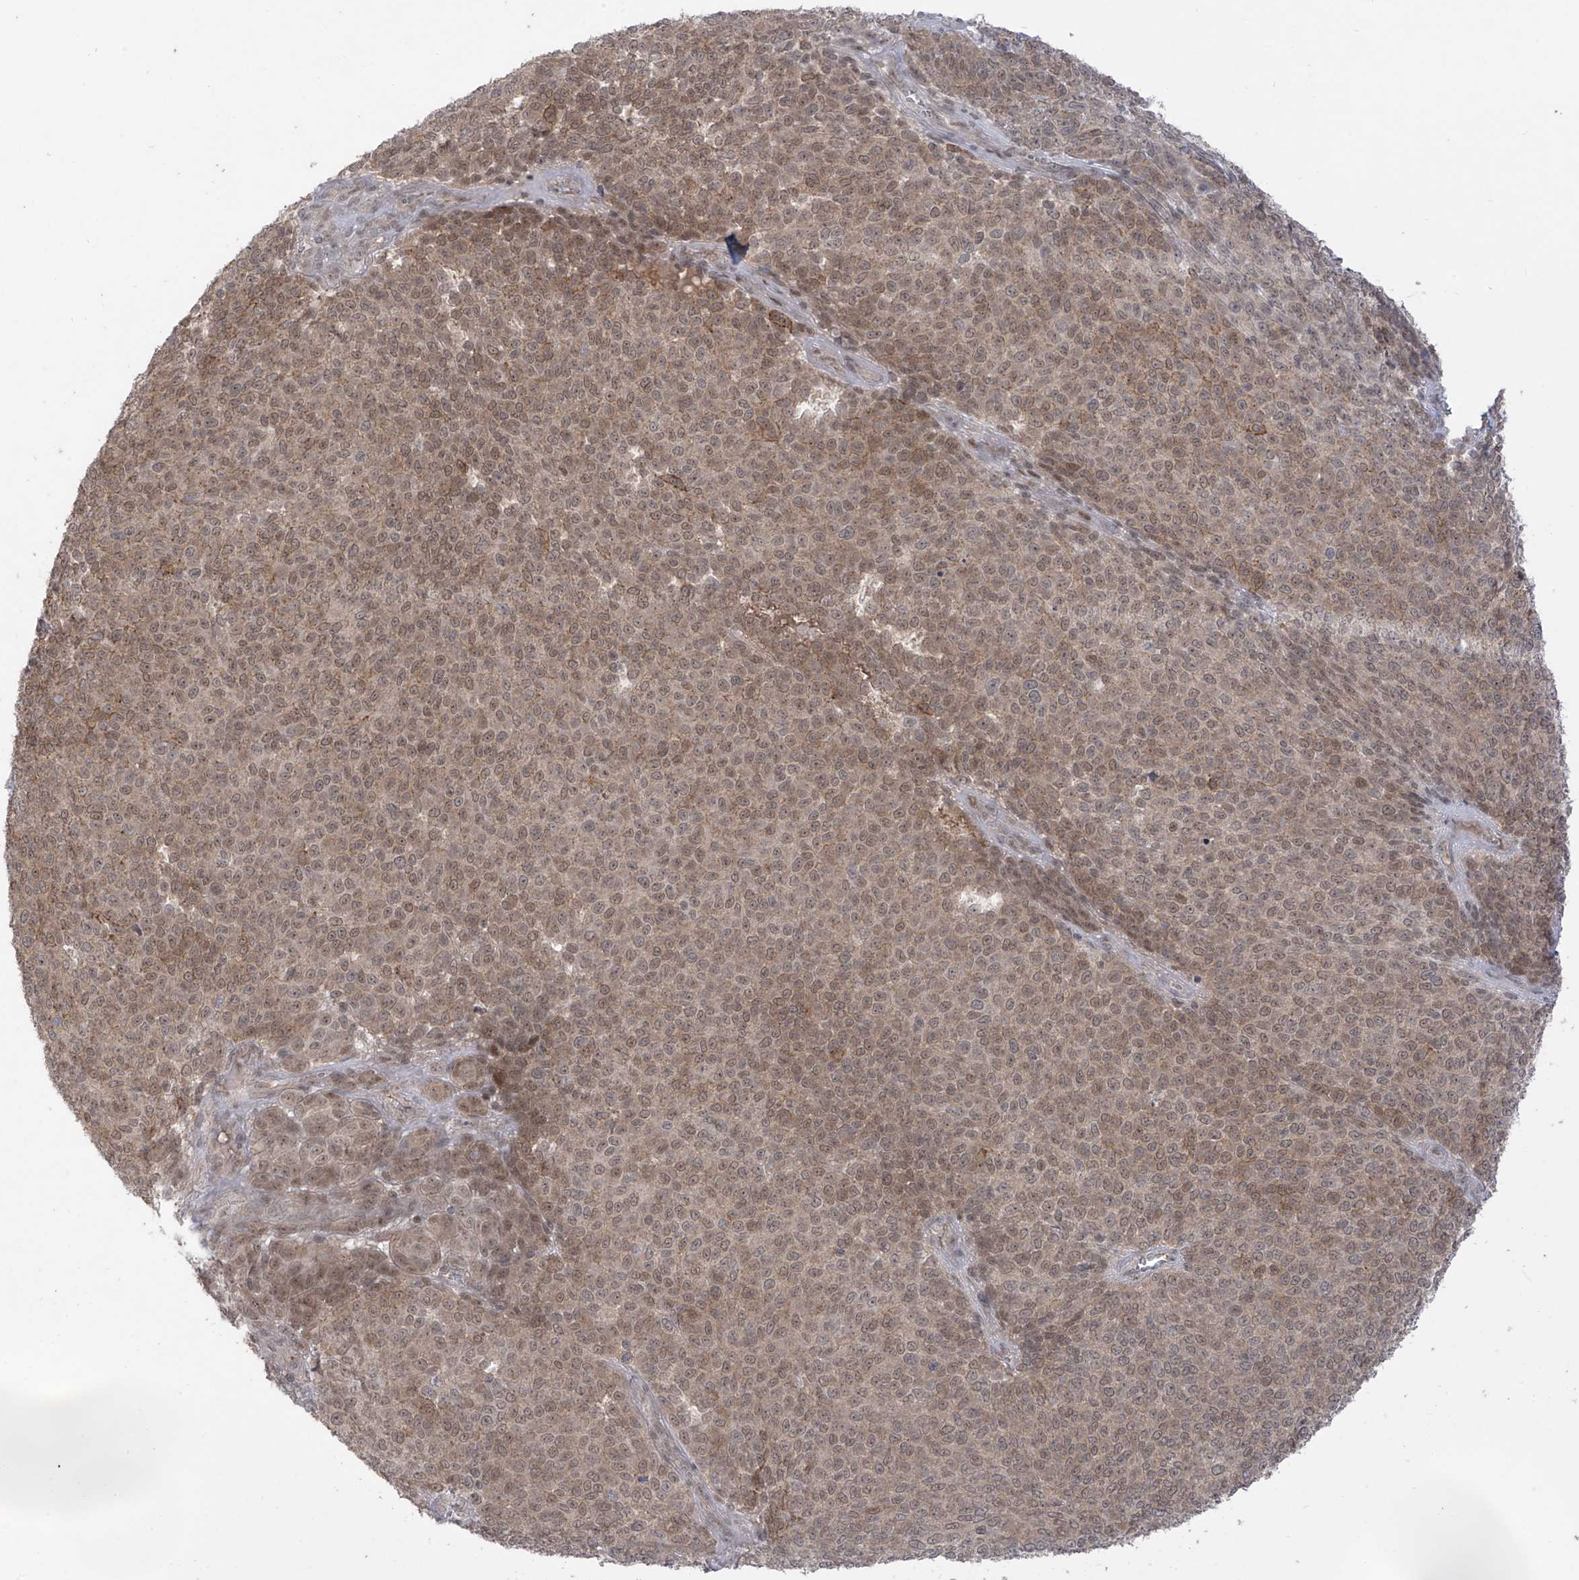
{"staining": {"intensity": "moderate", "quantity": ">75%", "location": "cytoplasmic/membranous,nuclear"}, "tissue": "melanoma", "cell_type": "Tumor cells", "image_type": "cancer", "snomed": [{"axis": "morphology", "description": "Malignant melanoma, NOS"}, {"axis": "topography", "description": "Skin"}], "caption": "A brown stain shows moderate cytoplasmic/membranous and nuclear staining of a protein in human melanoma tumor cells.", "gene": "OGT", "patient": {"sex": "male", "age": 49}}